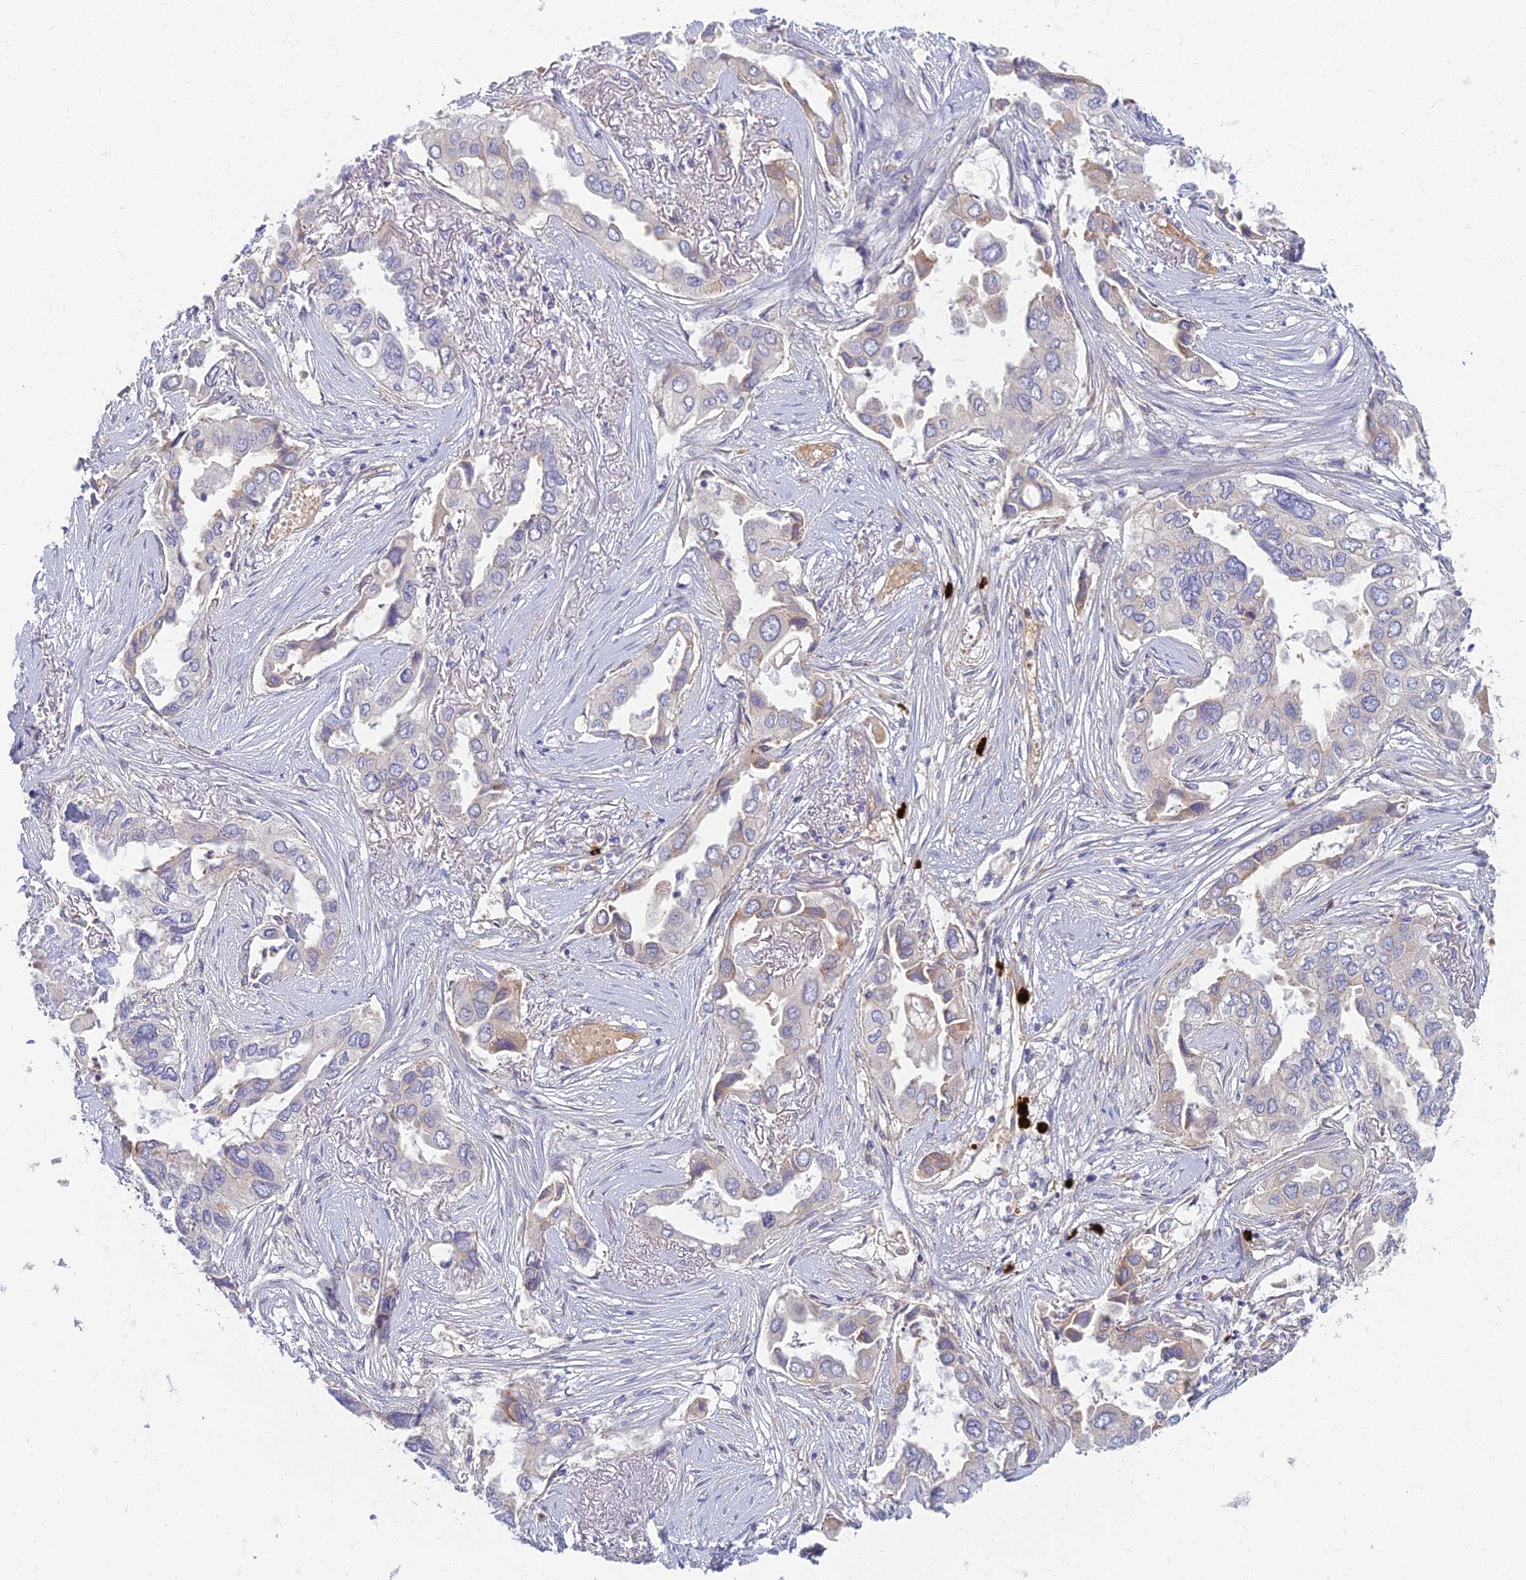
{"staining": {"intensity": "negative", "quantity": "none", "location": "none"}, "tissue": "lung cancer", "cell_type": "Tumor cells", "image_type": "cancer", "snomed": [{"axis": "morphology", "description": "Adenocarcinoma, NOS"}, {"axis": "topography", "description": "Lung"}], "caption": "A photomicrograph of adenocarcinoma (lung) stained for a protein demonstrates no brown staining in tumor cells.", "gene": "PROX2", "patient": {"sex": "female", "age": 76}}